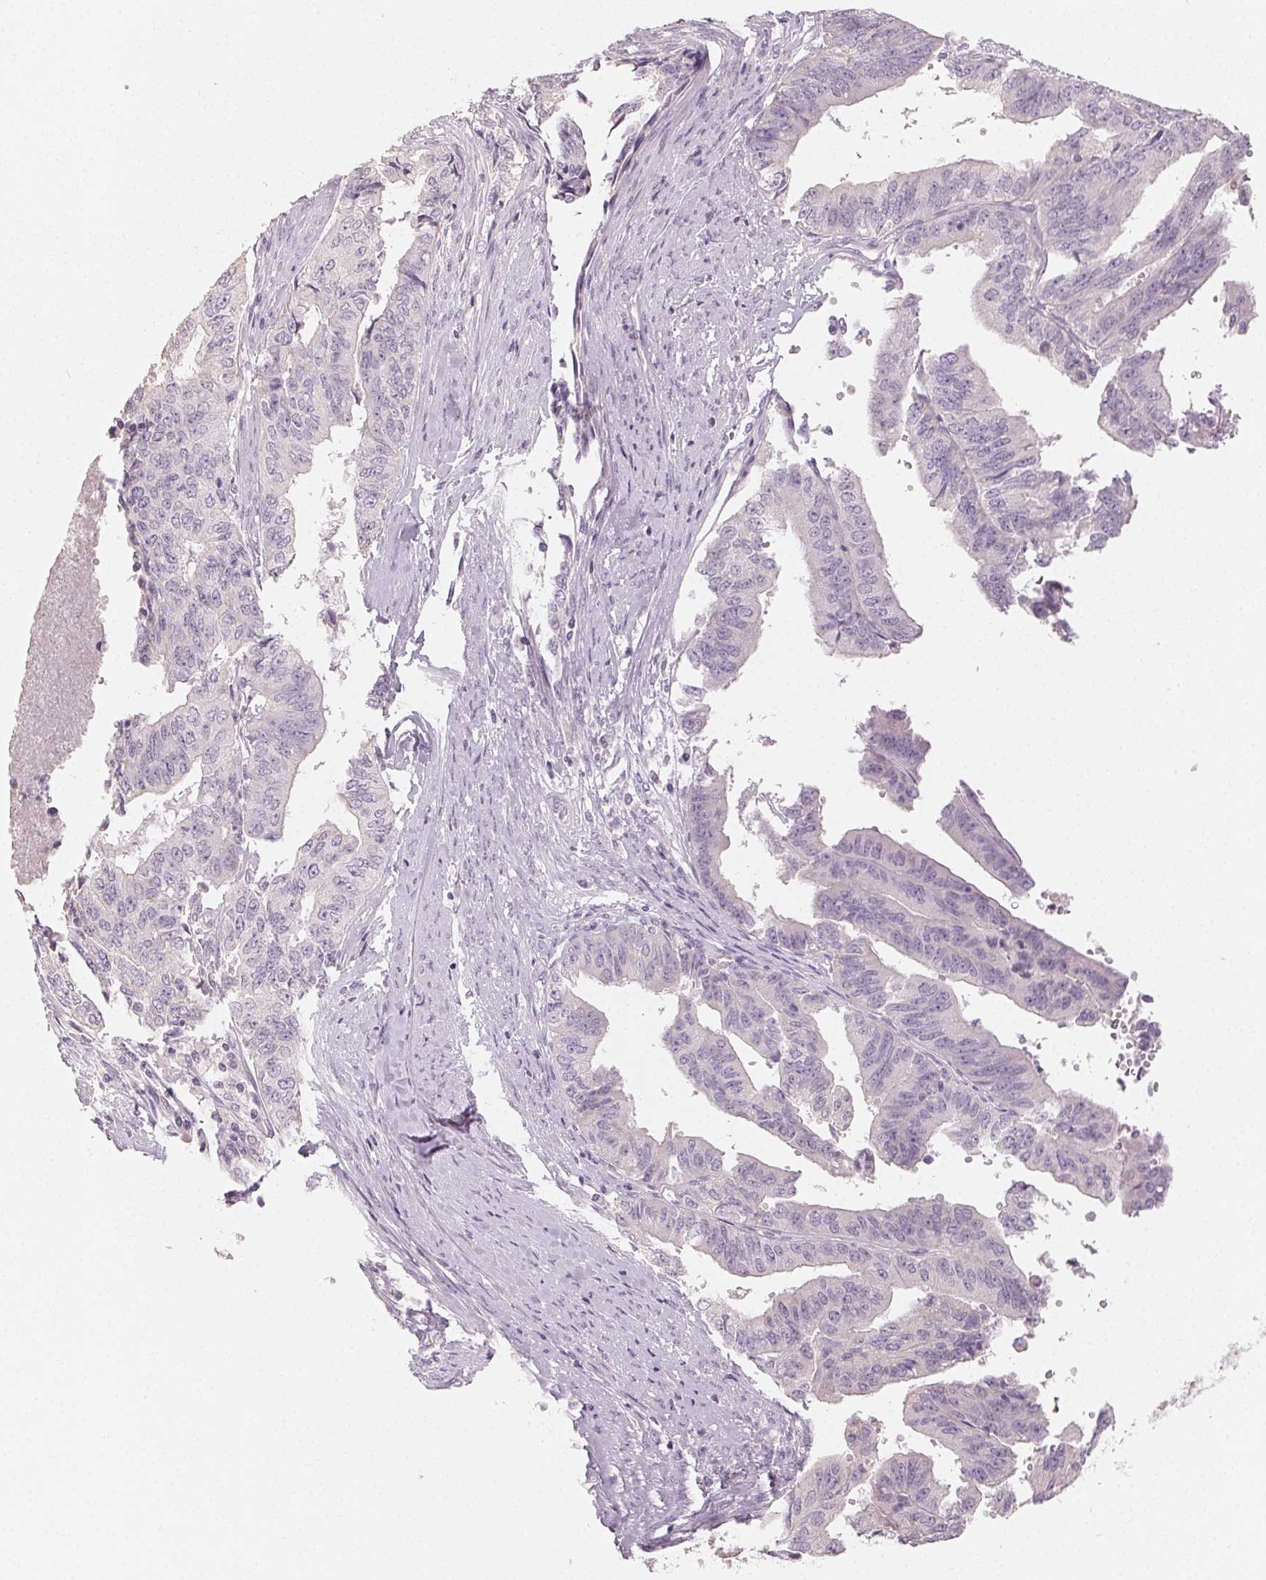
{"staining": {"intensity": "negative", "quantity": "none", "location": "none"}, "tissue": "endometrial cancer", "cell_type": "Tumor cells", "image_type": "cancer", "snomed": [{"axis": "morphology", "description": "Adenocarcinoma, NOS"}, {"axis": "topography", "description": "Endometrium"}], "caption": "A photomicrograph of endometrial adenocarcinoma stained for a protein reveals no brown staining in tumor cells.", "gene": "LVRN", "patient": {"sex": "female", "age": 65}}